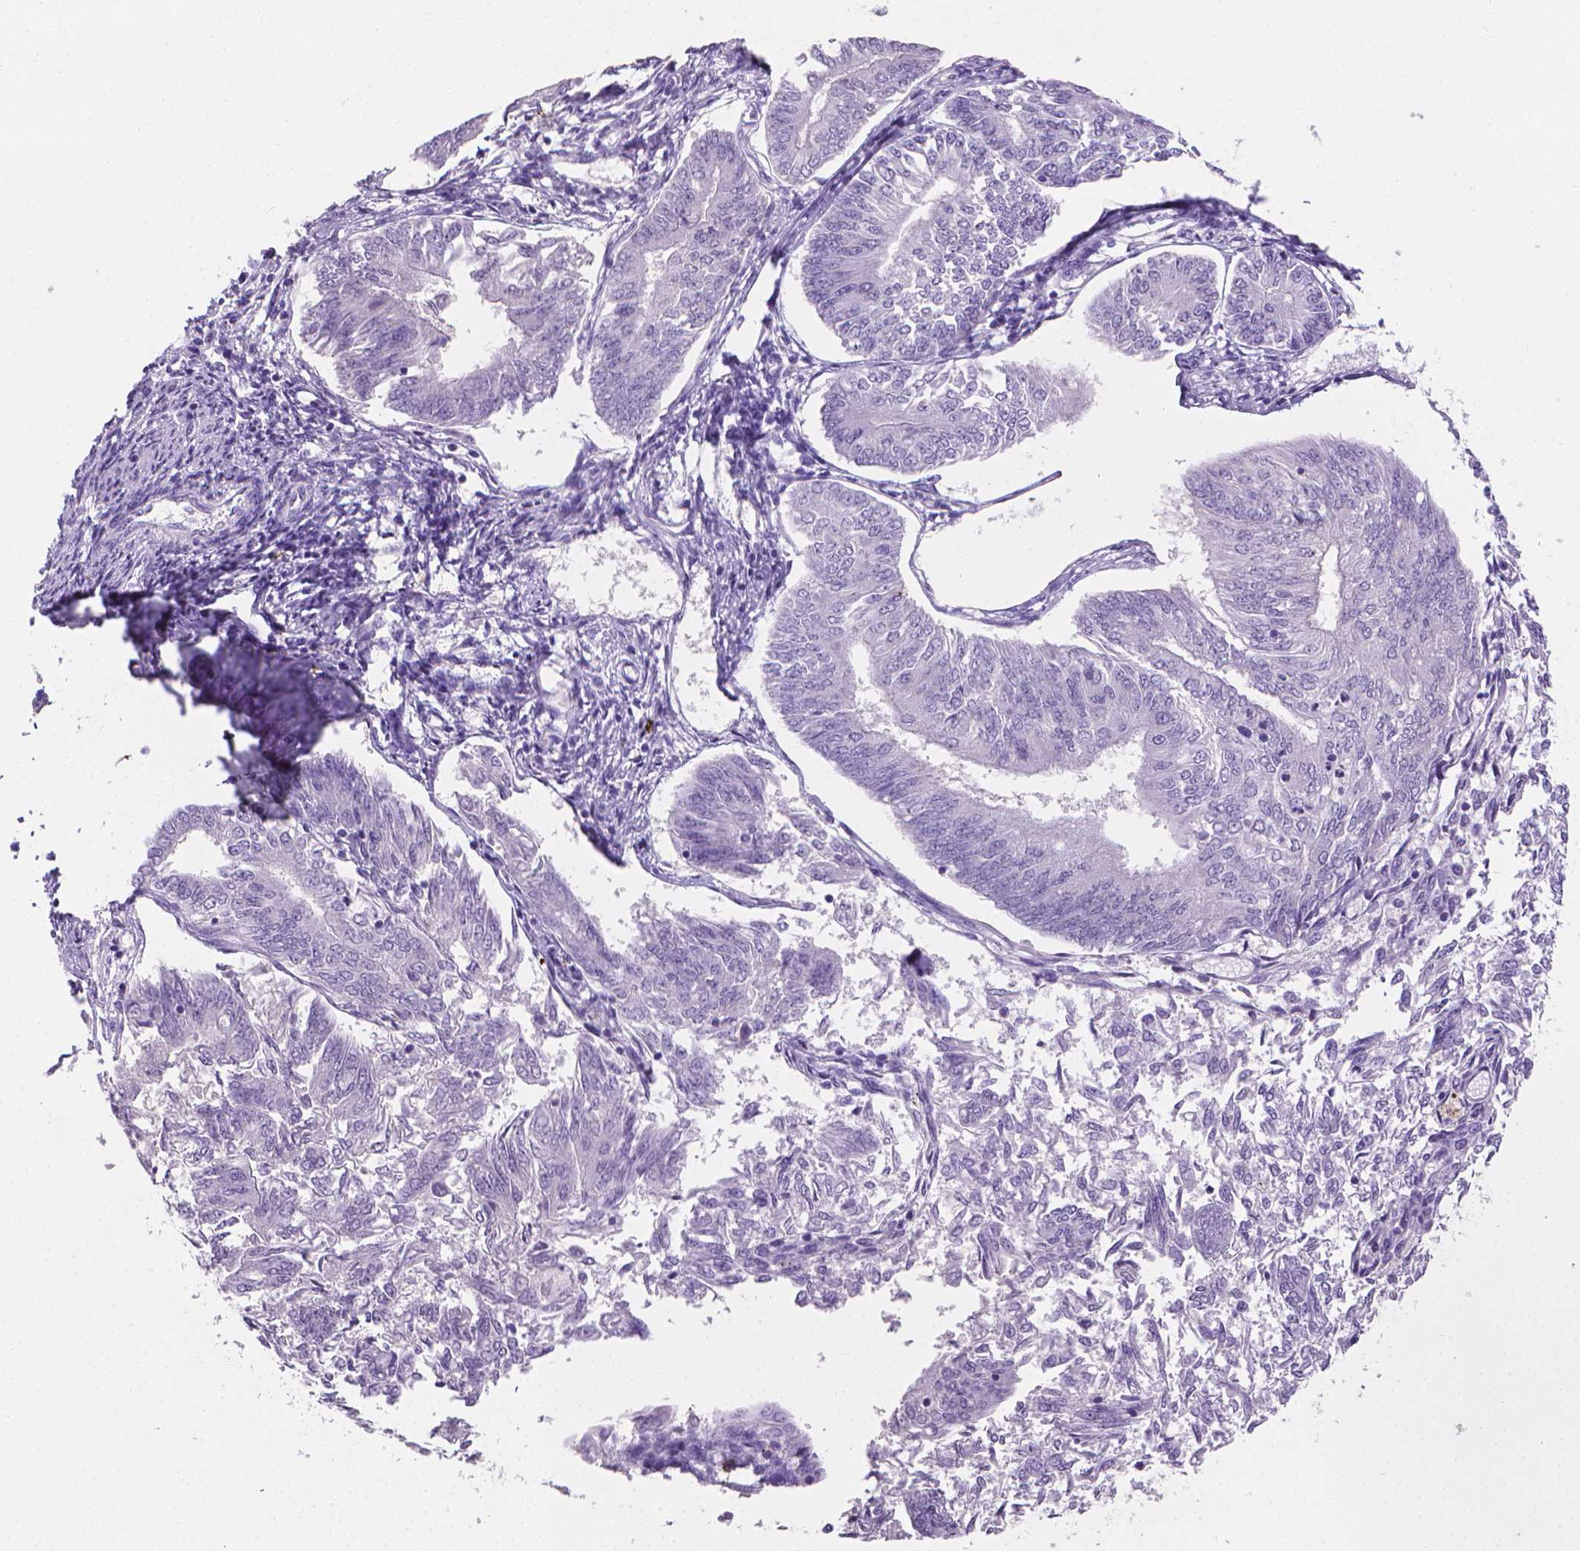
{"staining": {"intensity": "negative", "quantity": "none", "location": "none"}, "tissue": "endometrial cancer", "cell_type": "Tumor cells", "image_type": "cancer", "snomed": [{"axis": "morphology", "description": "Adenocarcinoma, NOS"}, {"axis": "topography", "description": "Endometrium"}], "caption": "Photomicrograph shows no significant protein expression in tumor cells of endometrial cancer. (DAB immunohistochemistry, high magnification).", "gene": "XPNPEP2", "patient": {"sex": "female", "age": 58}}